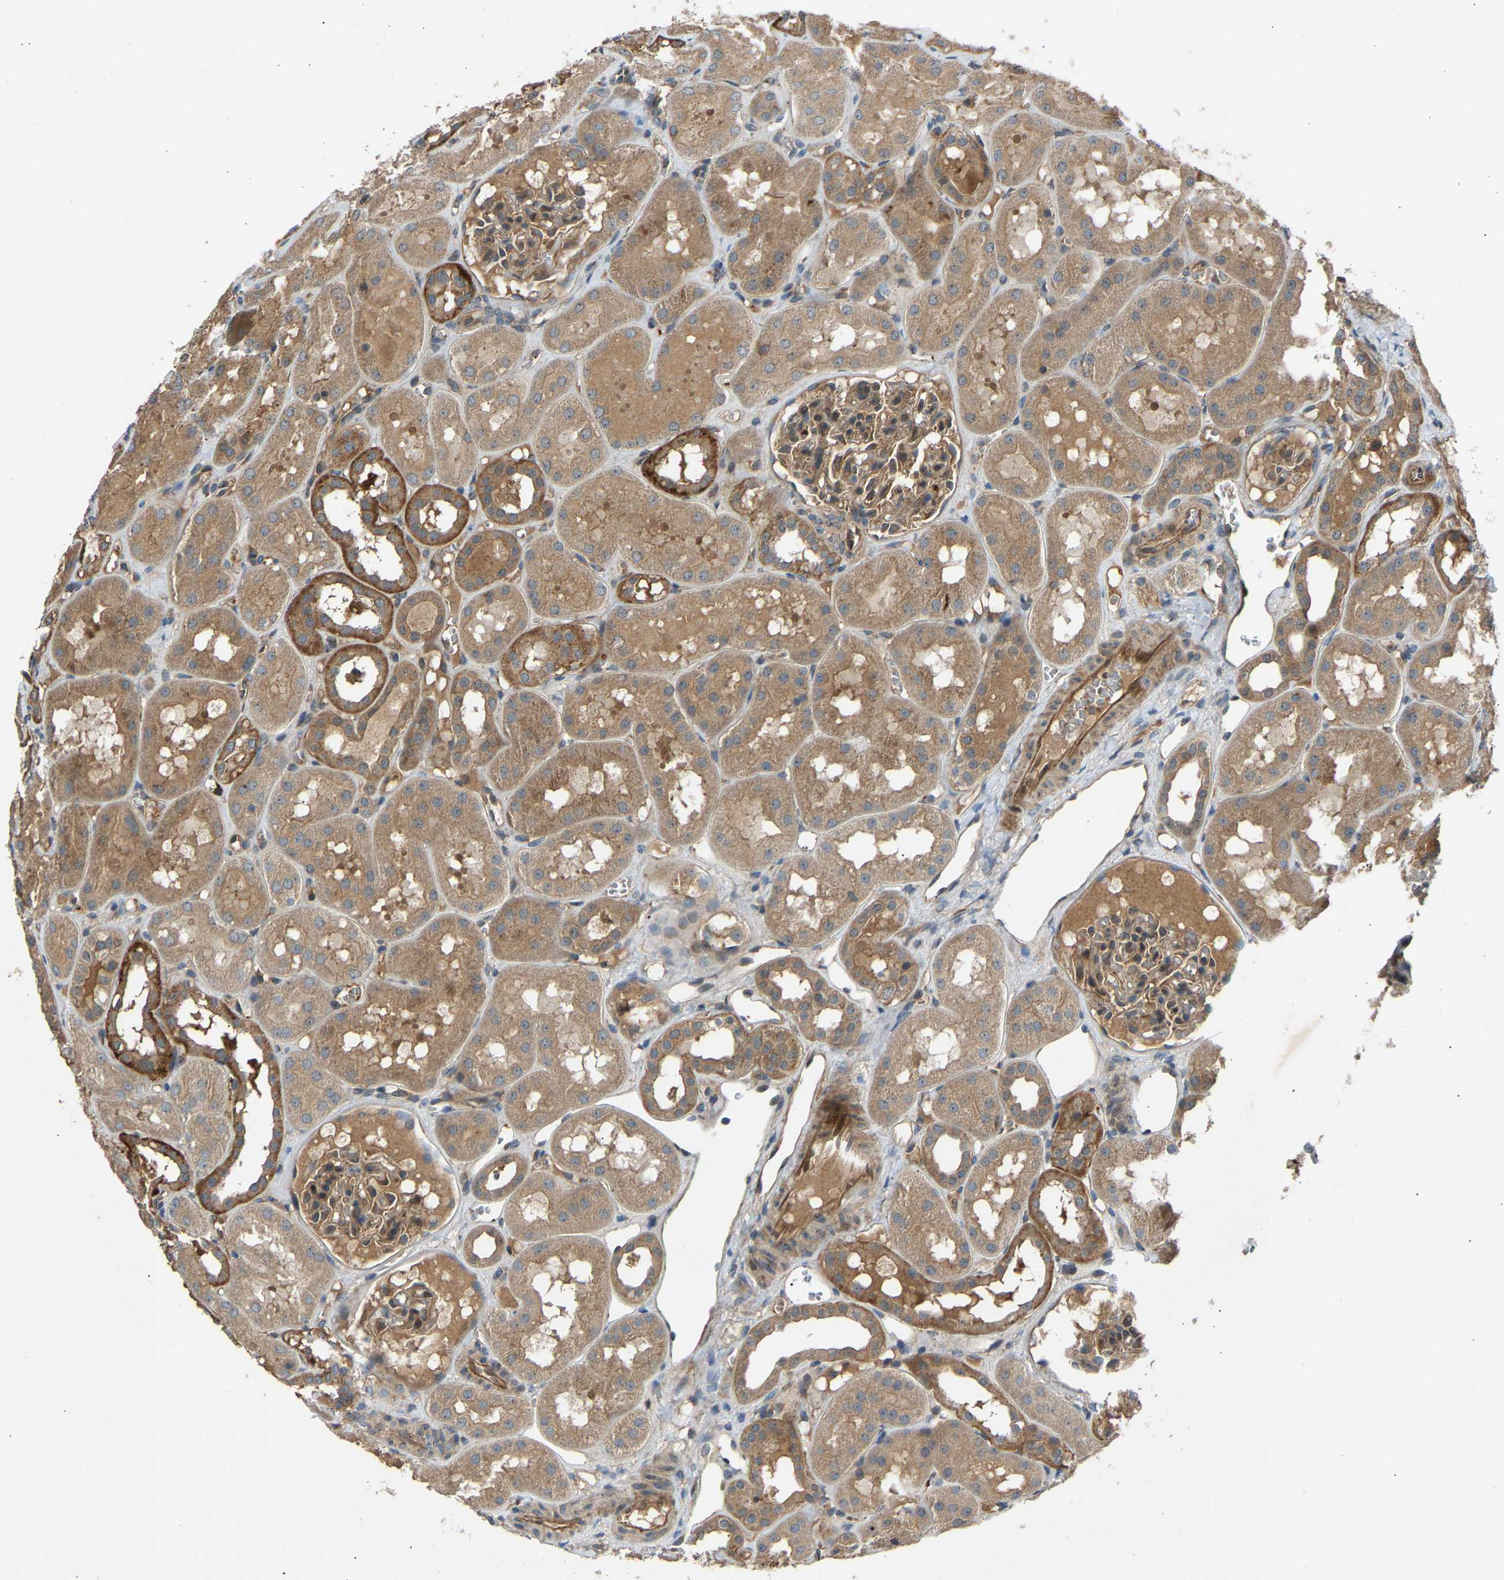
{"staining": {"intensity": "moderate", "quantity": ">75%", "location": "cytoplasmic/membranous"}, "tissue": "kidney", "cell_type": "Cells in glomeruli", "image_type": "normal", "snomed": [{"axis": "morphology", "description": "Normal tissue, NOS"}, {"axis": "topography", "description": "Kidney"}, {"axis": "topography", "description": "Urinary bladder"}], "caption": "Benign kidney shows moderate cytoplasmic/membranous positivity in about >75% of cells in glomeruli, visualized by immunohistochemistry.", "gene": "GAS2L1", "patient": {"sex": "male", "age": 16}}